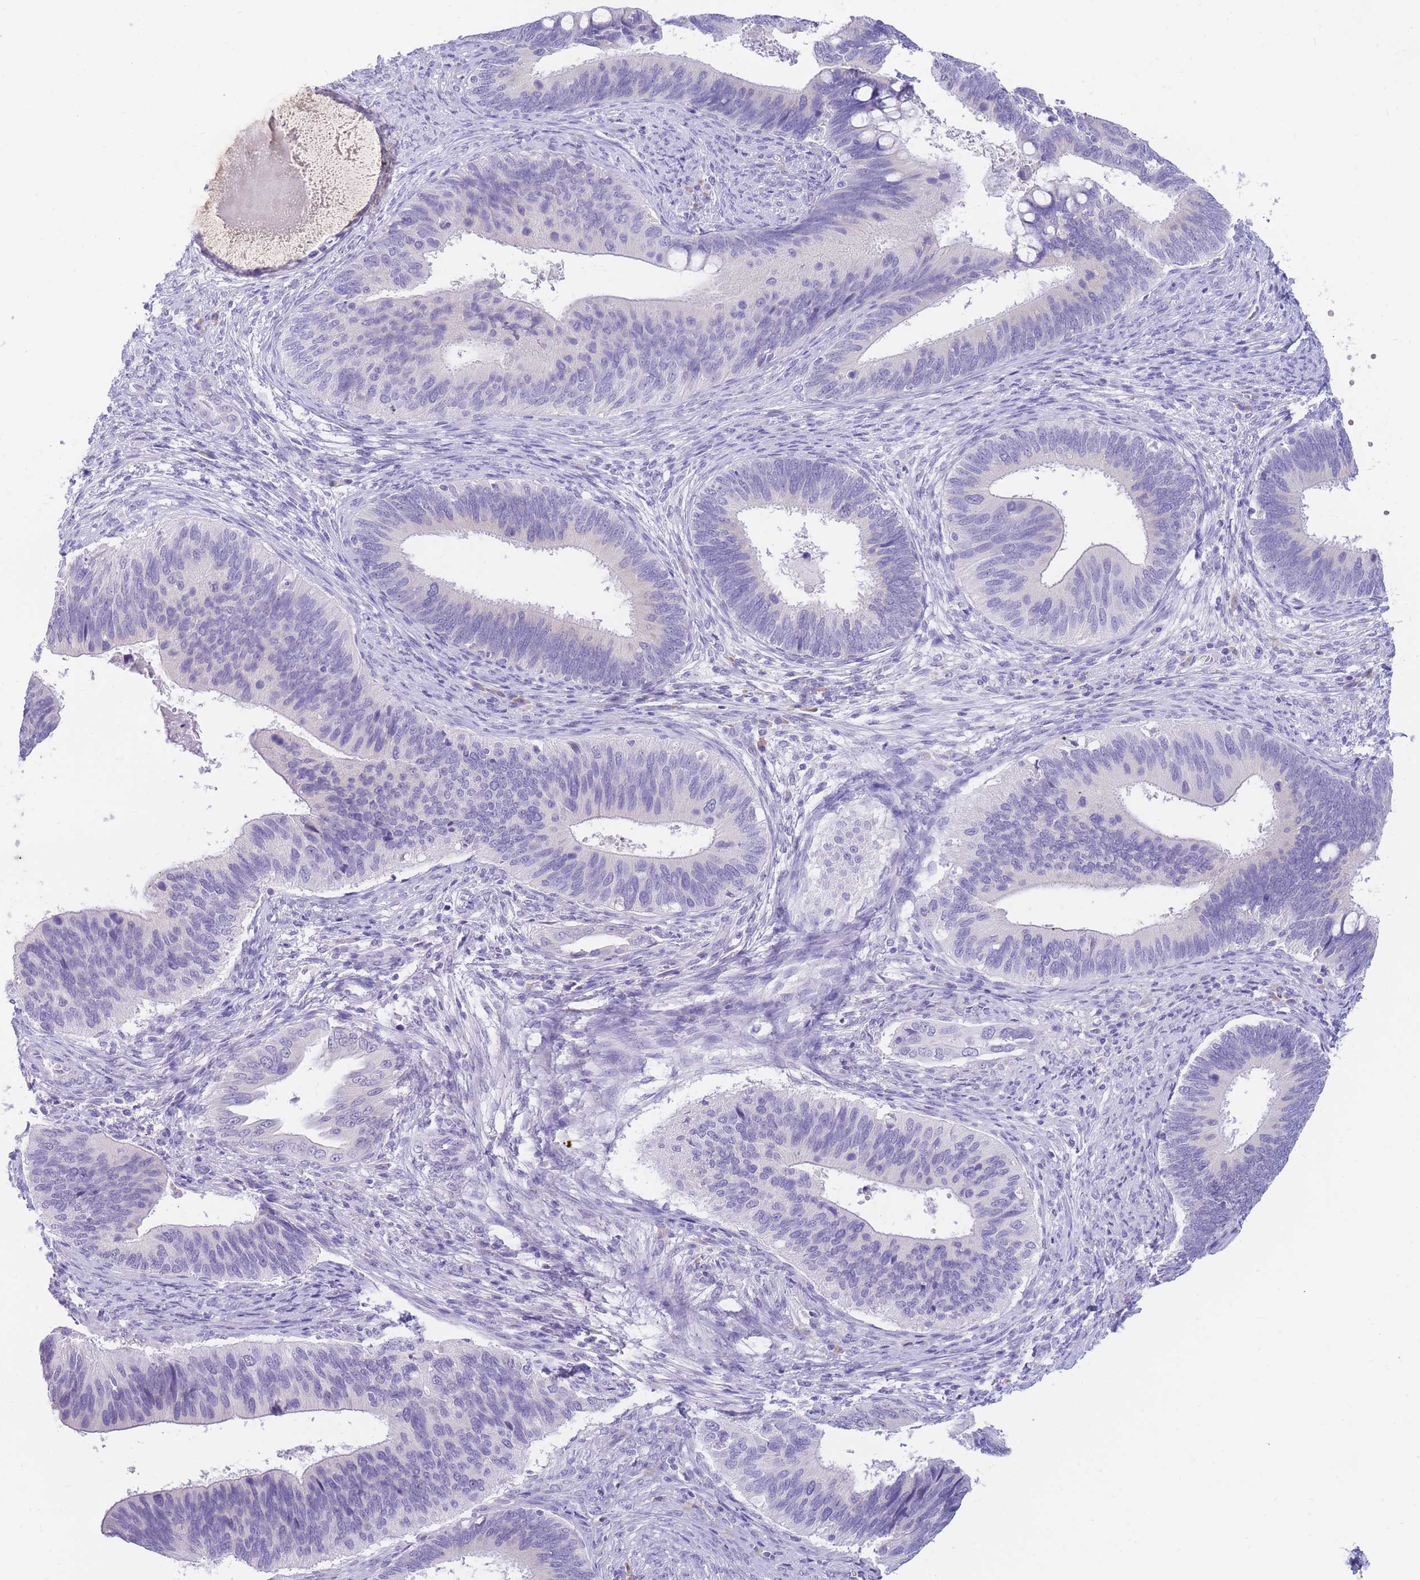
{"staining": {"intensity": "negative", "quantity": "none", "location": "none"}, "tissue": "cervical cancer", "cell_type": "Tumor cells", "image_type": "cancer", "snomed": [{"axis": "morphology", "description": "Adenocarcinoma, NOS"}, {"axis": "topography", "description": "Cervix"}], "caption": "Immunohistochemical staining of human cervical cancer exhibits no significant expression in tumor cells.", "gene": "SSUH2", "patient": {"sex": "female", "age": 42}}